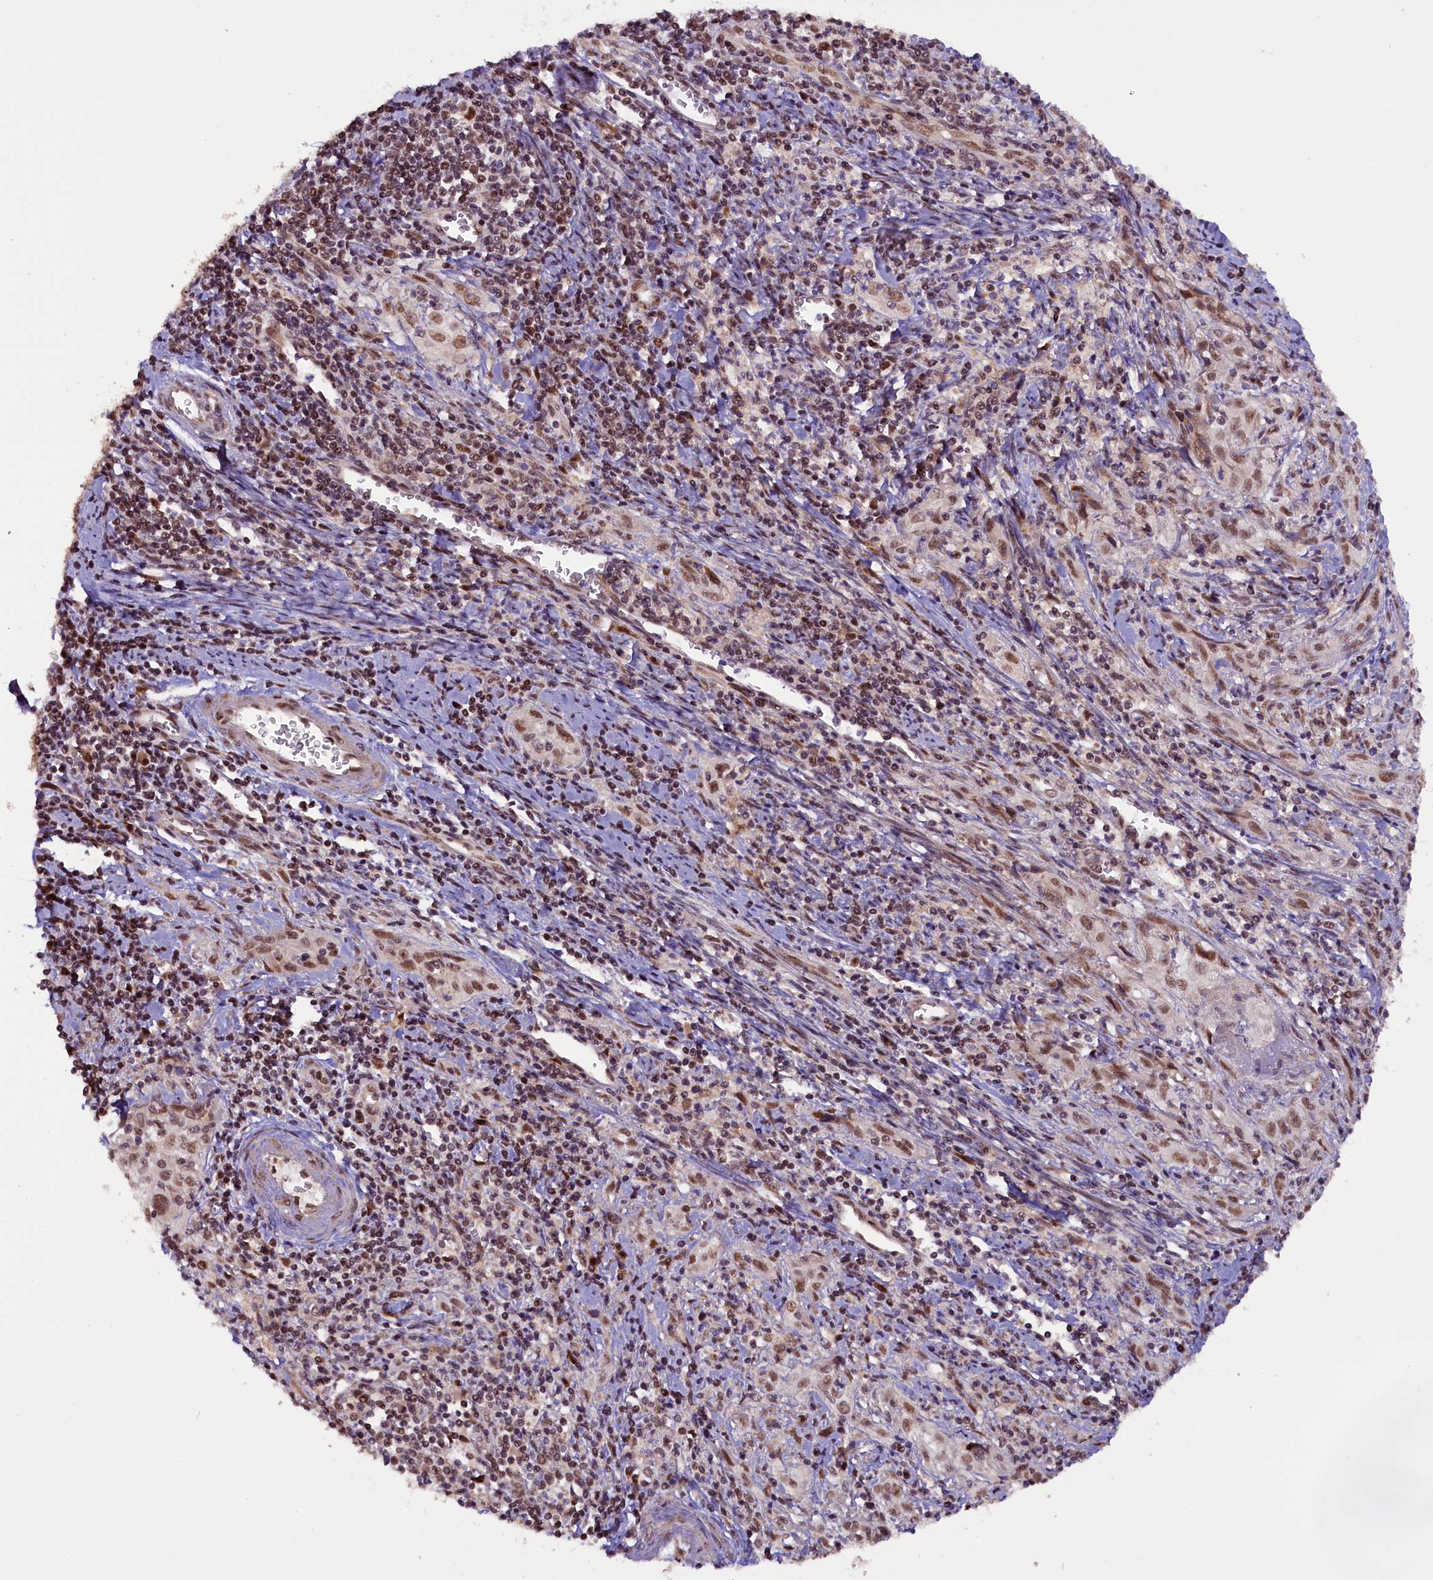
{"staining": {"intensity": "weak", "quantity": ">75%", "location": "nuclear"}, "tissue": "cervical cancer", "cell_type": "Tumor cells", "image_type": "cancer", "snomed": [{"axis": "morphology", "description": "Squamous cell carcinoma, NOS"}, {"axis": "topography", "description": "Cervix"}], "caption": "A micrograph of human squamous cell carcinoma (cervical) stained for a protein exhibits weak nuclear brown staining in tumor cells.", "gene": "RPUSD2", "patient": {"sex": "female", "age": 57}}